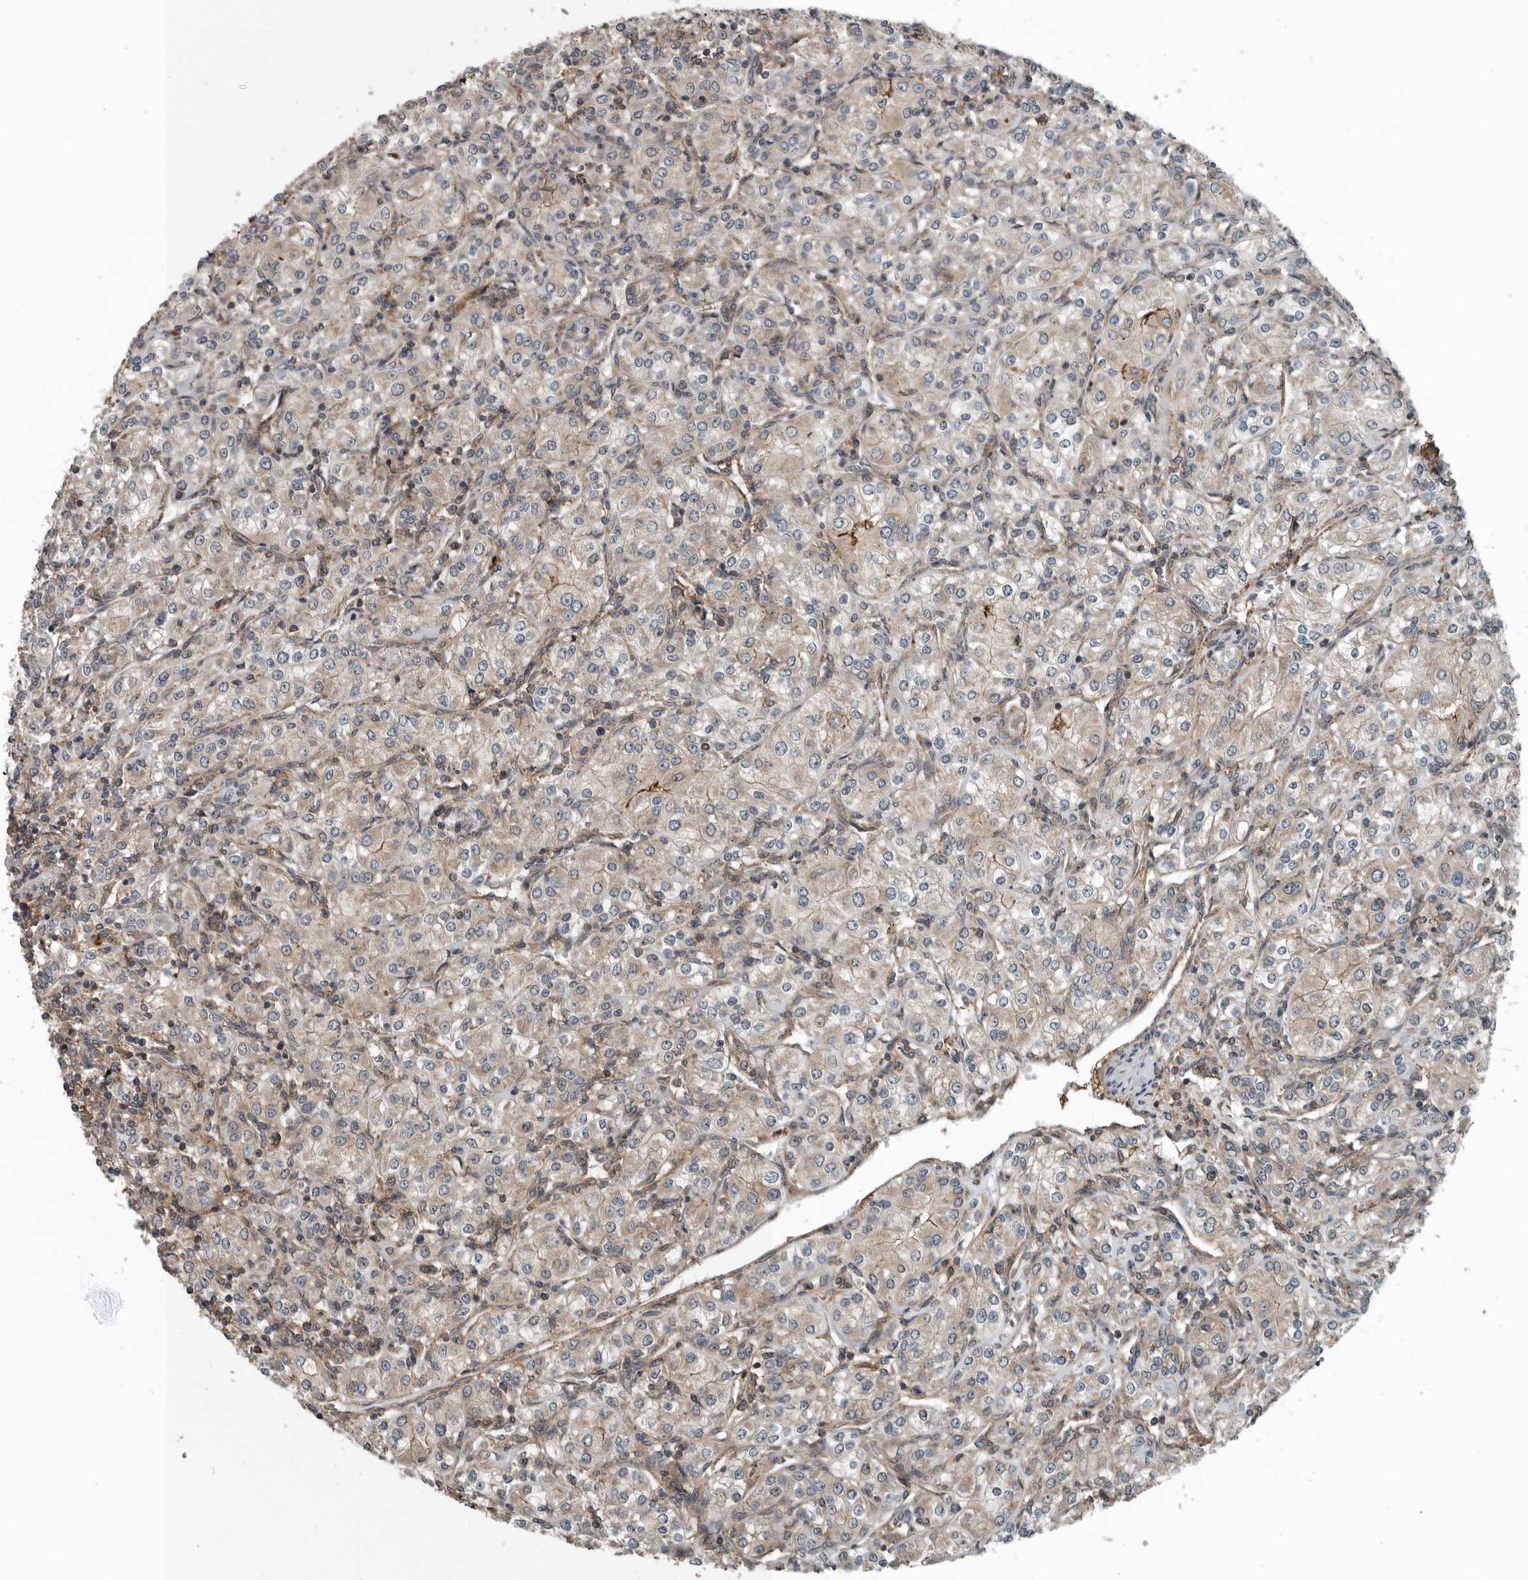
{"staining": {"intensity": "negative", "quantity": "none", "location": "none"}, "tissue": "renal cancer", "cell_type": "Tumor cells", "image_type": "cancer", "snomed": [{"axis": "morphology", "description": "Adenocarcinoma, NOS"}, {"axis": "topography", "description": "Kidney"}], "caption": "An image of human renal cancer is negative for staining in tumor cells. (DAB immunohistochemistry (IHC), high magnification).", "gene": "AMFR", "patient": {"sex": "male", "age": 77}}